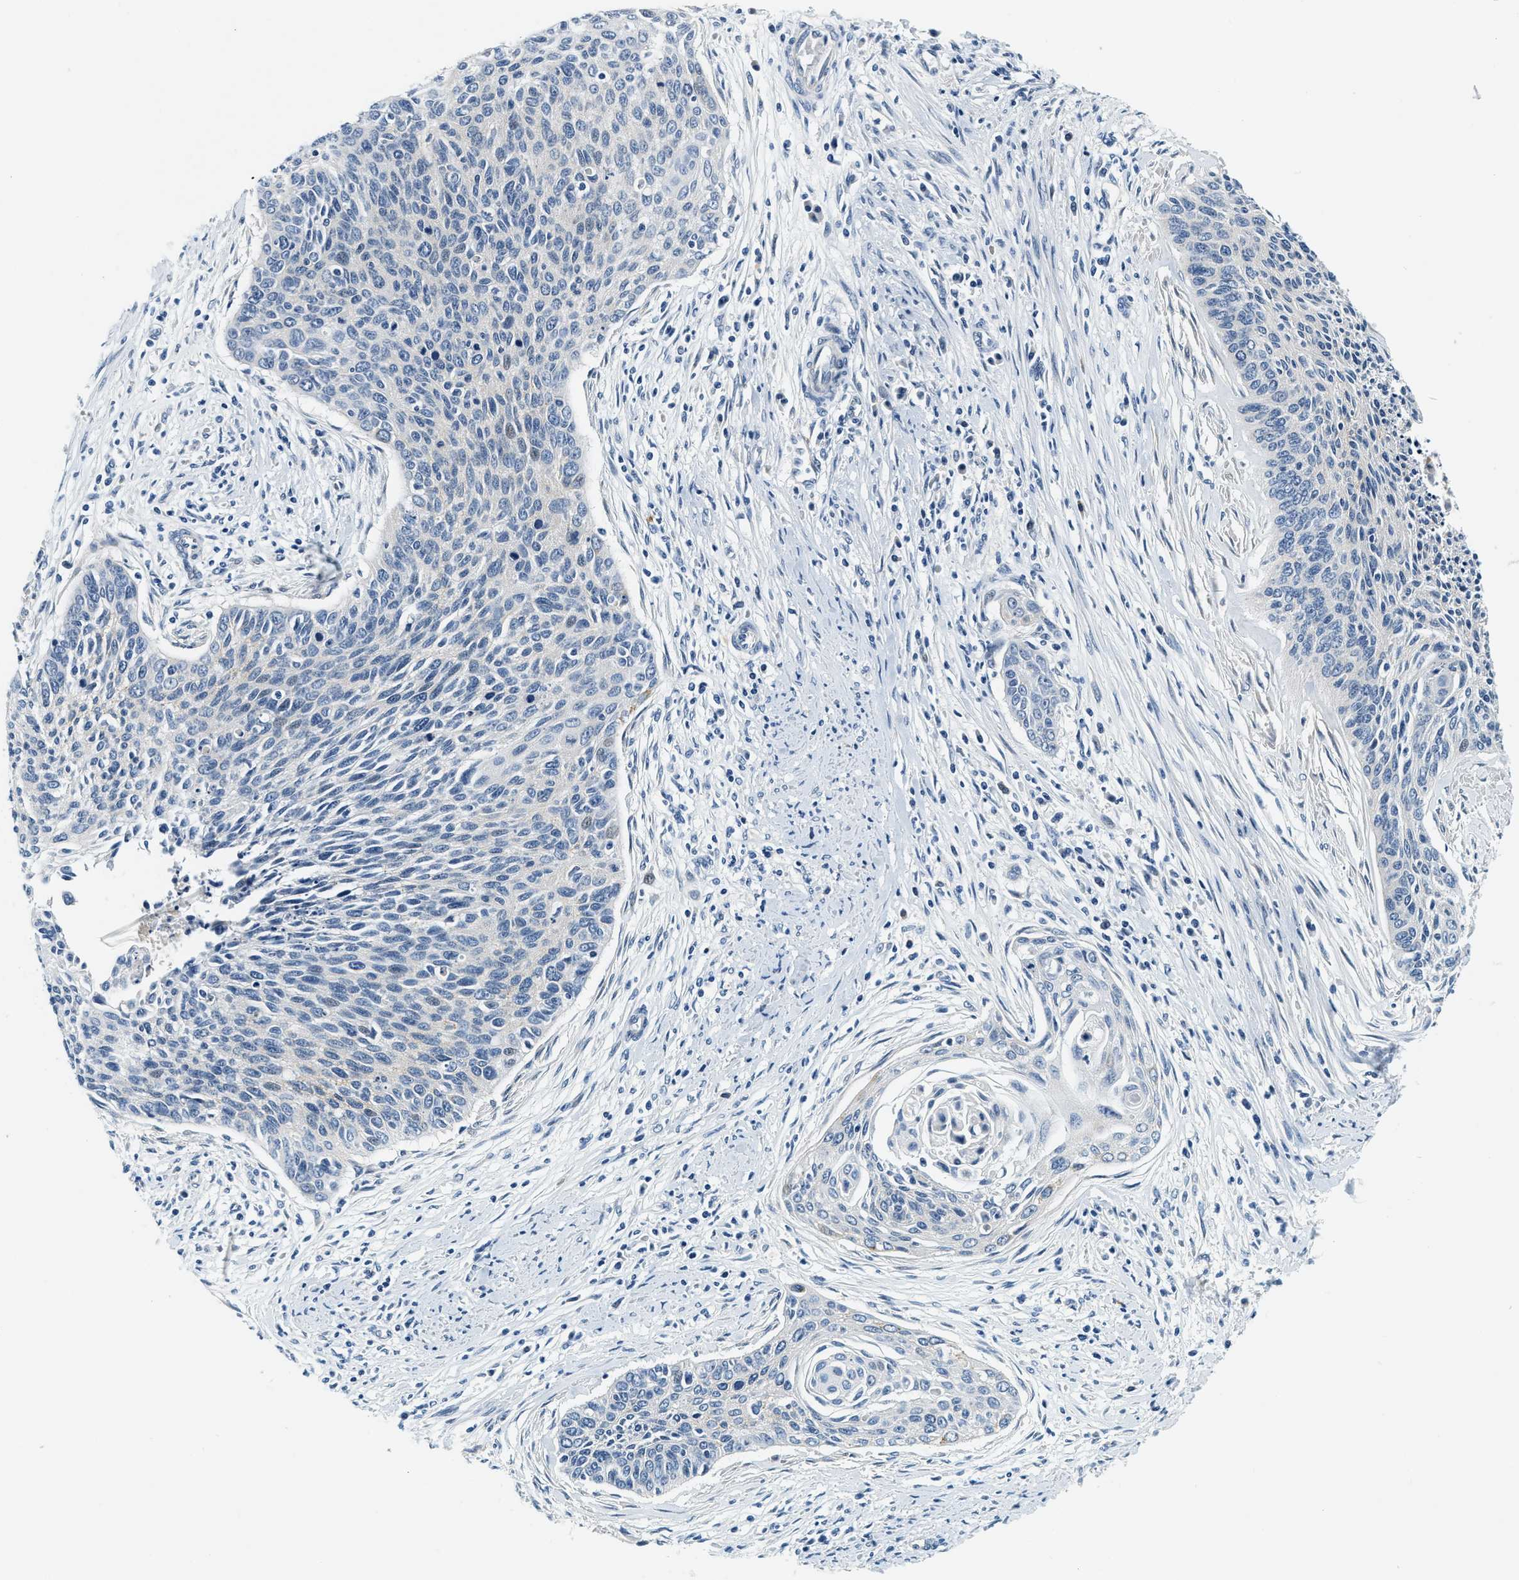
{"staining": {"intensity": "negative", "quantity": "none", "location": "none"}, "tissue": "cervical cancer", "cell_type": "Tumor cells", "image_type": "cancer", "snomed": [{"axis": "morphology", "description": "Squamous cell carcinoma, NOS"}, {"axis": "topography", "description": "Cervix"}], "caption": "DAB immunohistochemical staining of cervical cancer (squamous cell carcinoma) demonstrates no significant staining in tumor cells. (DAB (3,3'-diaminobenzidine) IHC with hematoxylin counter stain).", "gene": "YAE1", "patient": {"sex": "female", "age": 55}}